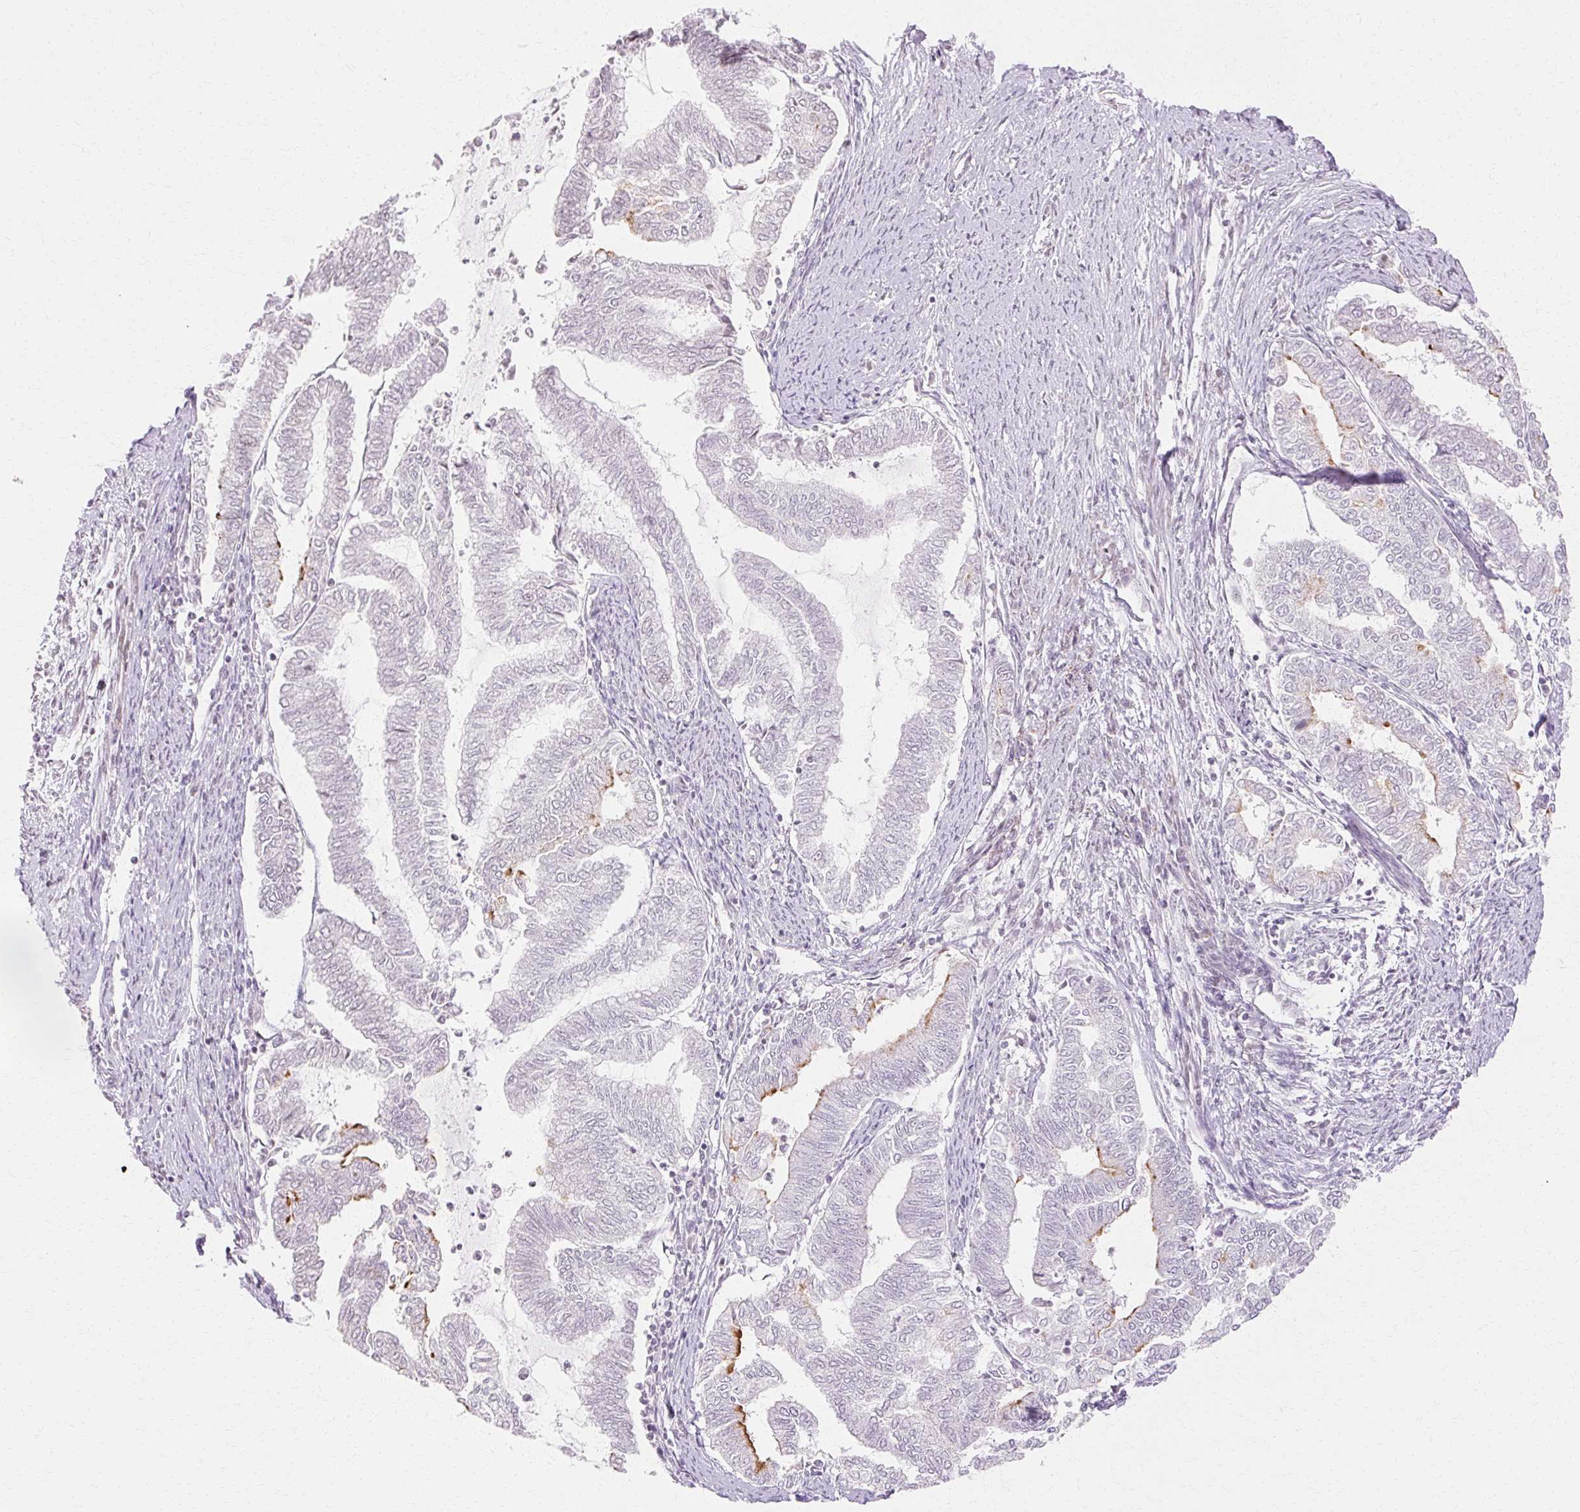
{"staining": {"intensity": "moderate", "quantity": "<25%", "location": "cytoplasmic/membranous"}, "tissue": "endometrial cancer", "cell_type": "Tumor cells", "image_type": "cancer", "snomed": [{"axis": "morphology", "description": "Adenocarcinoma, NOS"}, {"axis": "topography", "description": "Endometrium"}], "caption": "About <25% of tumor cells in human endometrial cancer (adenocarcinoma) demonstrate moderate cytoplasmic/membranous protein staining as visualized by brown immunohistochemical staining.", "gene": "C3orf49", "patient": {"sex": "female", "age": 79}}